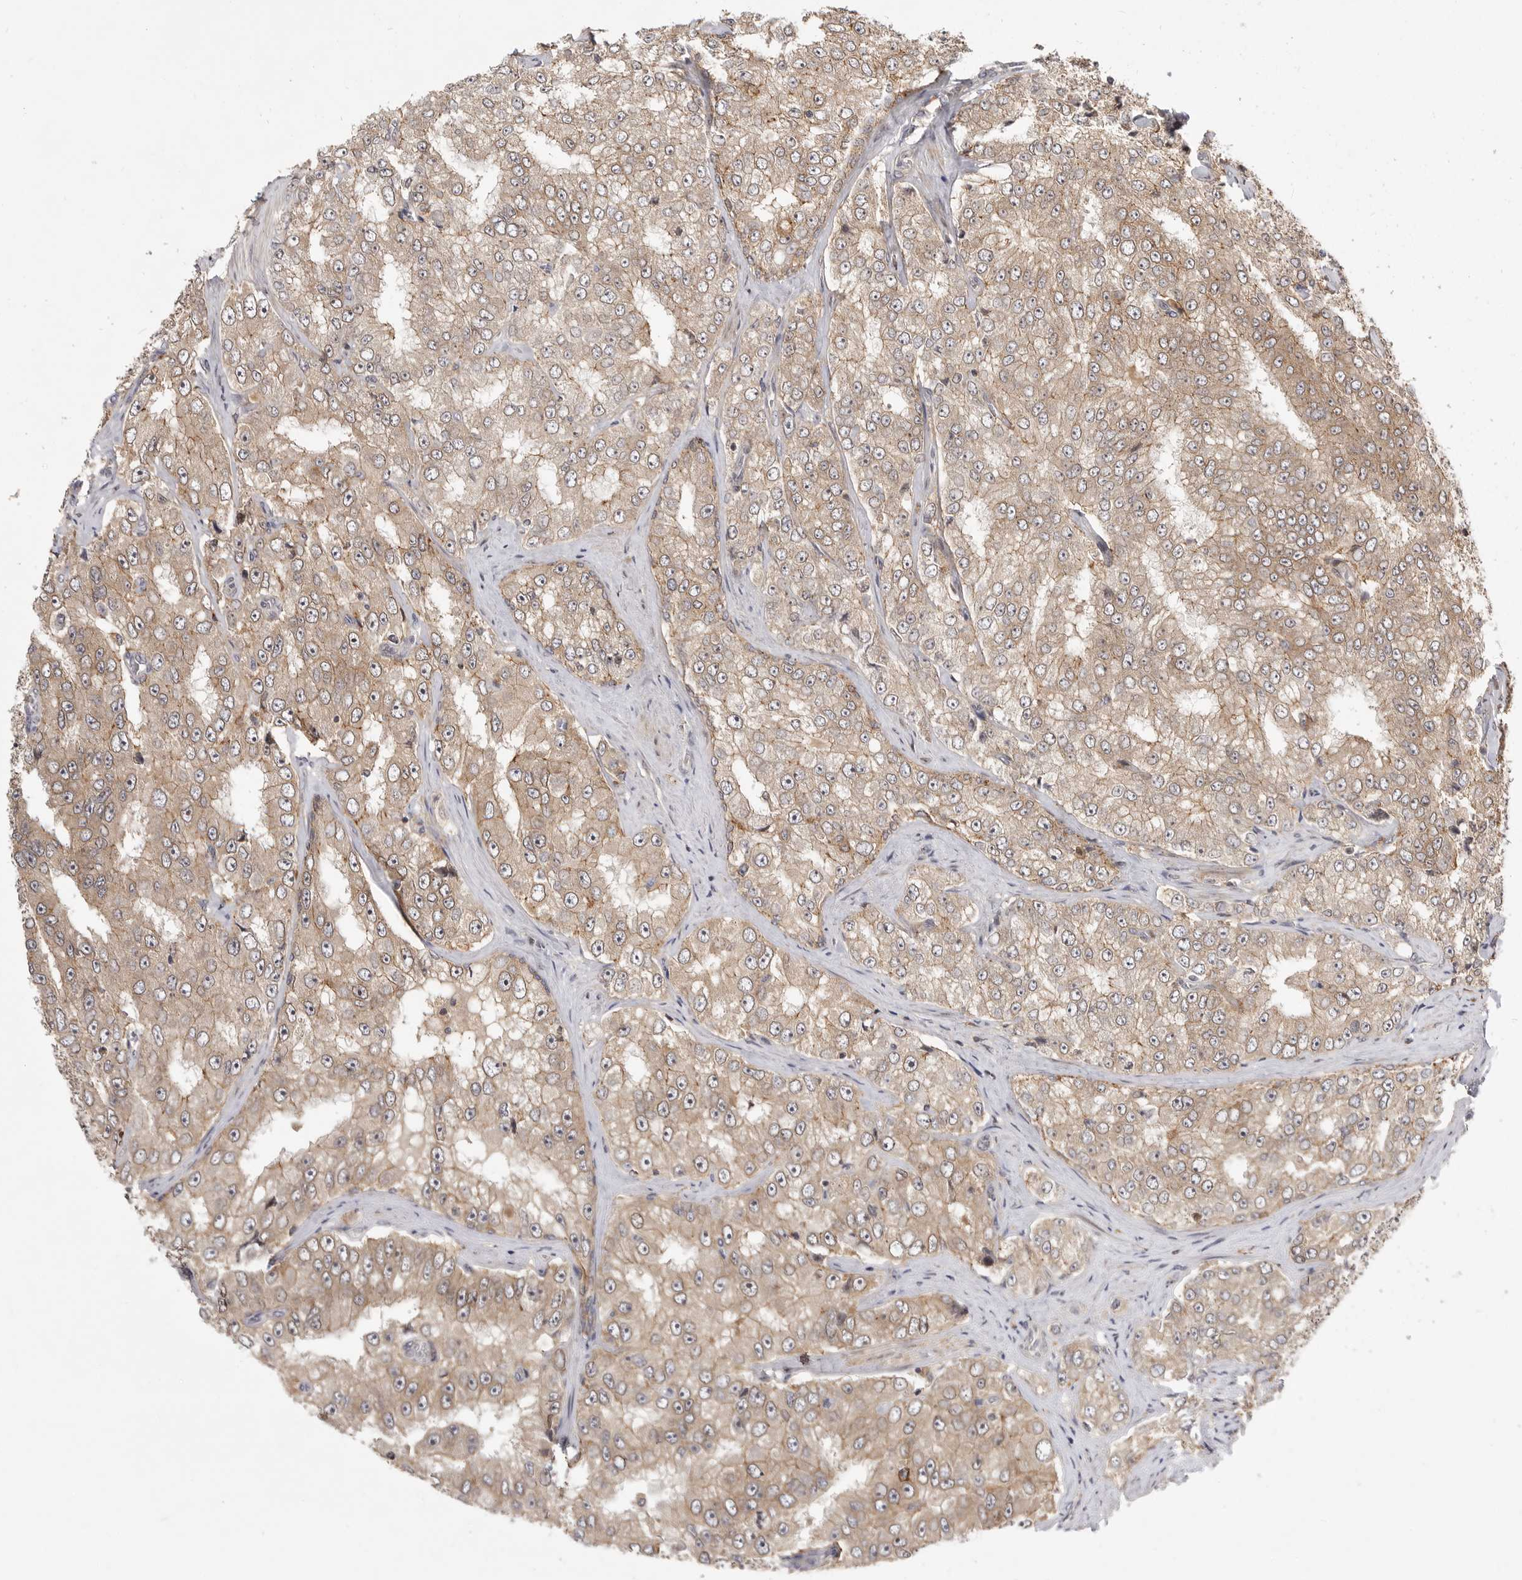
{"staining": {"intensity": "weak", "quantity": ">75%", "location": "cytoplasmic/membranous"}, "tissue": "prostate cancer", "cell_type": "Tumor cells", "image_type": "cancer", "snomed": [{"axis": "morphology", "description": "Adenocarcinoma, High grade"}, {"axis": "topography", "description": "Prostate"}], "caption": "Weak cytoplasmic/membranous positivity for a protein is seen in approximately >75% of tumor cells of prostate high-grade adenocarcinoma using immunohistochemistry (IHC).", "gene": "CSNK1G3", "patient": {"sex": "male", "age": 58}}